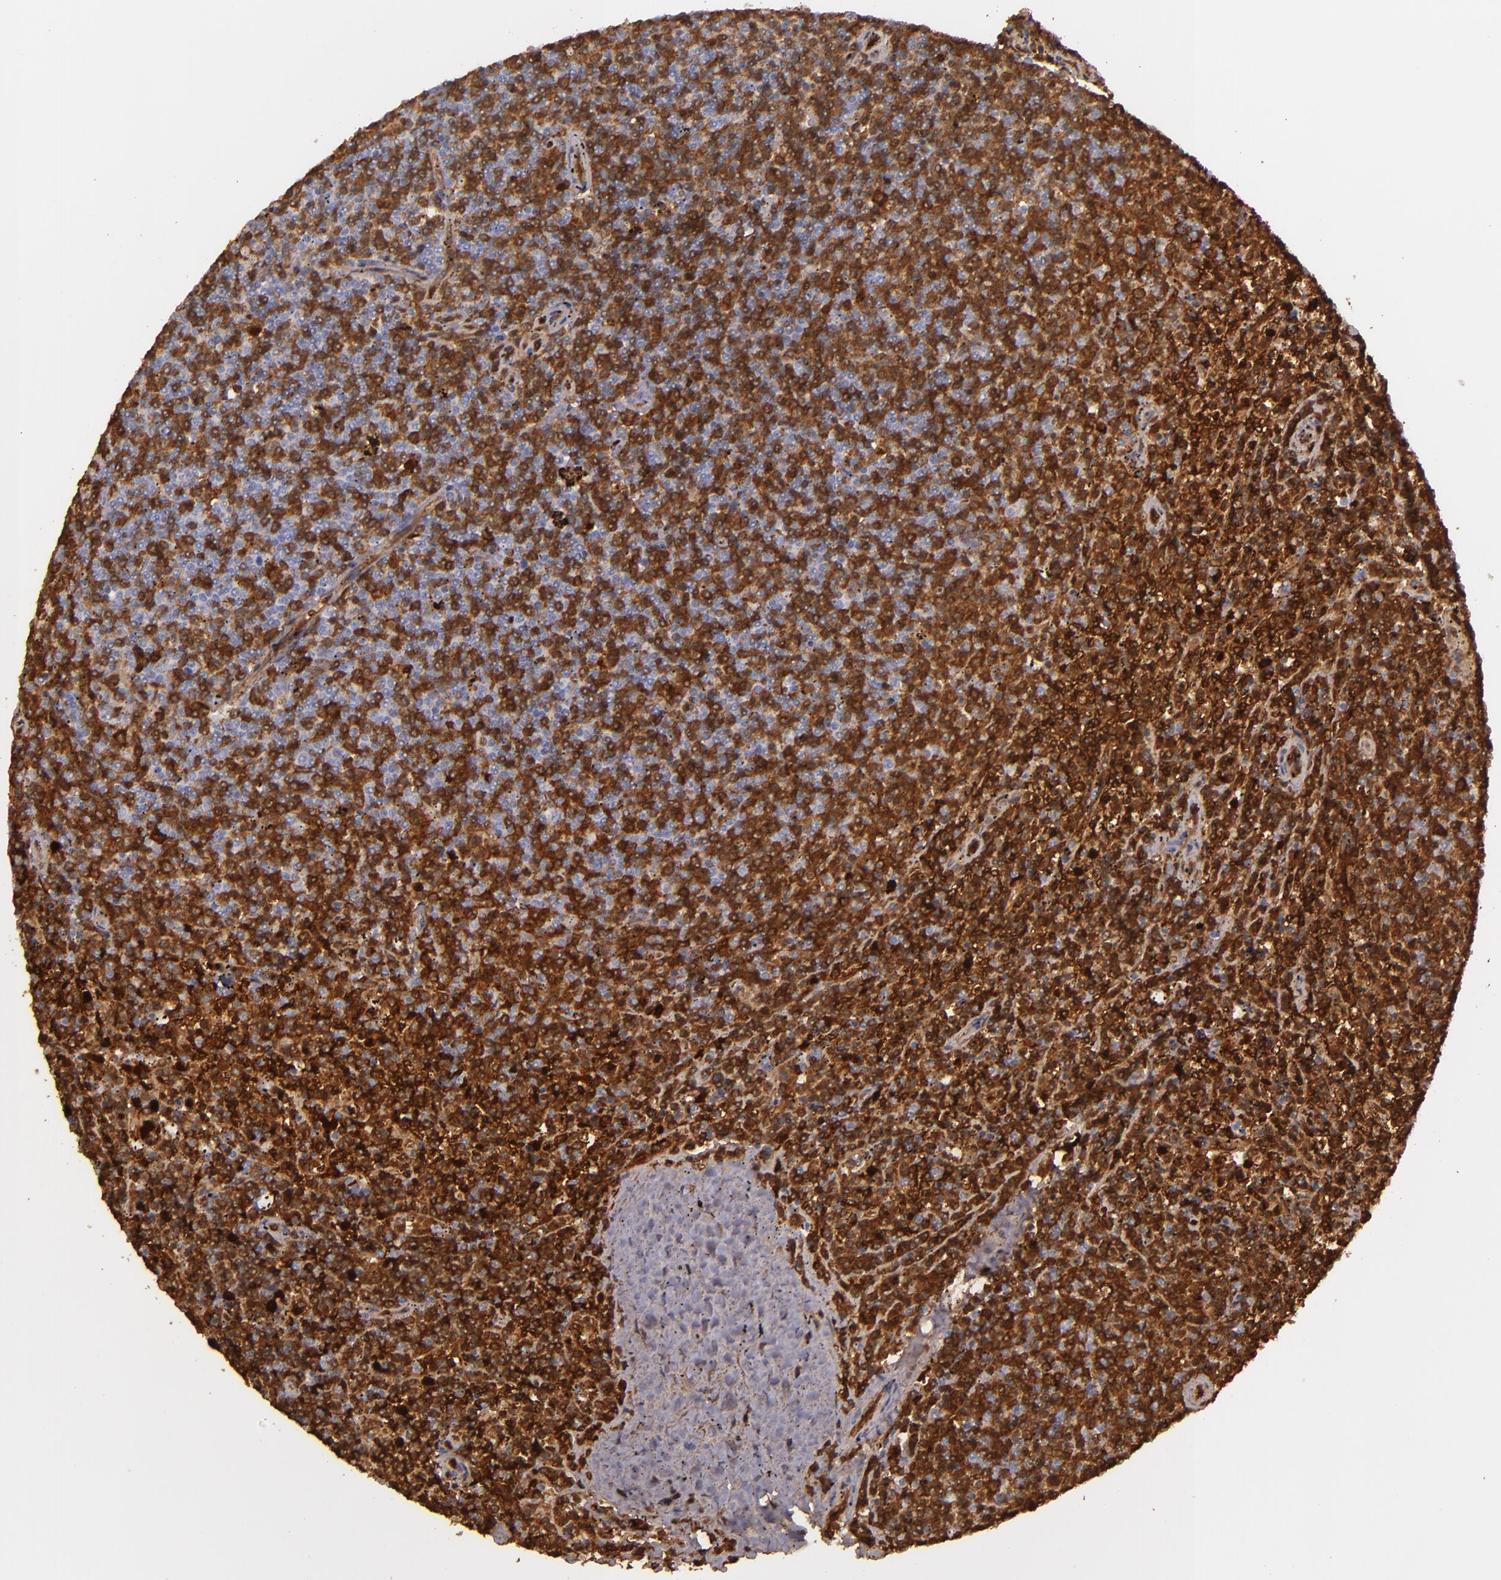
{"staining": {"intensity": "strong", "quantity": "25%-75%", "location": "cytoplasmic/membranous"}, "tissue": "lymphoma", "cell_type": "Tumor cells", "image_type": "cancer", "snomed": [{"axis": "morphology", "description": "Malignant lymphoma, non-Hodgkin's type, Low grade"}, {"axis": "topography", "description": "Spleen"}], "caption": "Brown immunohistochemical staining in human lymphoma shows strong cytoplasmic/membranous positivity in about 25%-75% of tumor cells.", "gene": "ACE", "patient": {"sex": "female", "age": 50}}